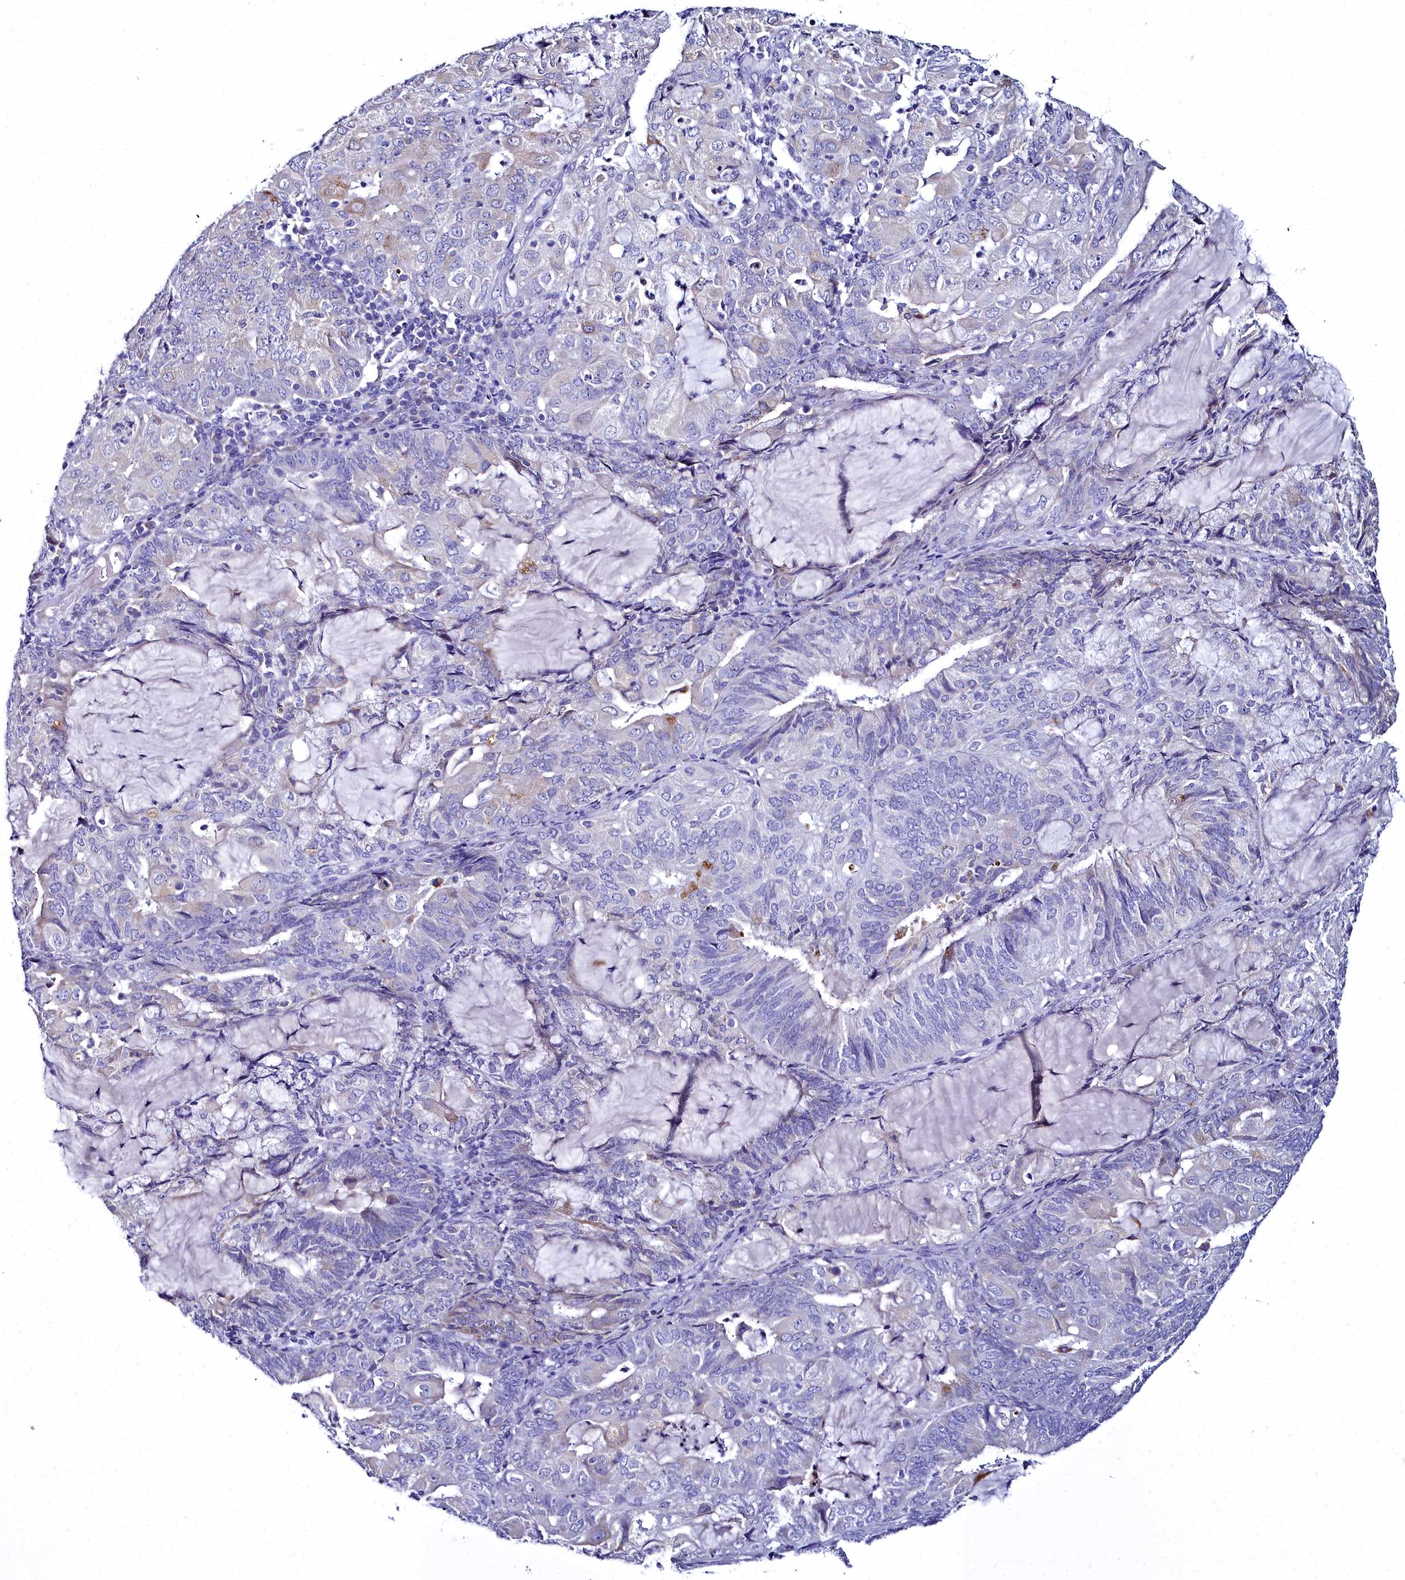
{"staining": {"intensity": "weak", "quantity": "<25%", "location": "cytoplasmic/membranous"}, "tissue": "endometrial cancer", "cell_type": "Tumor cells", "image_type": "cancer", "snomed": [{"axis": "morphology", "description": "Adenocarcinoma, NOS"}, {"axis": "topography", "description": "Endometrium"}], "caption": "Immunohistochemical staining of human endometrial cancer exhibits no significant positivity in tumor cells.", "gene": "ELAPOR2", "patient": {"sex": "female", "age": 81}}